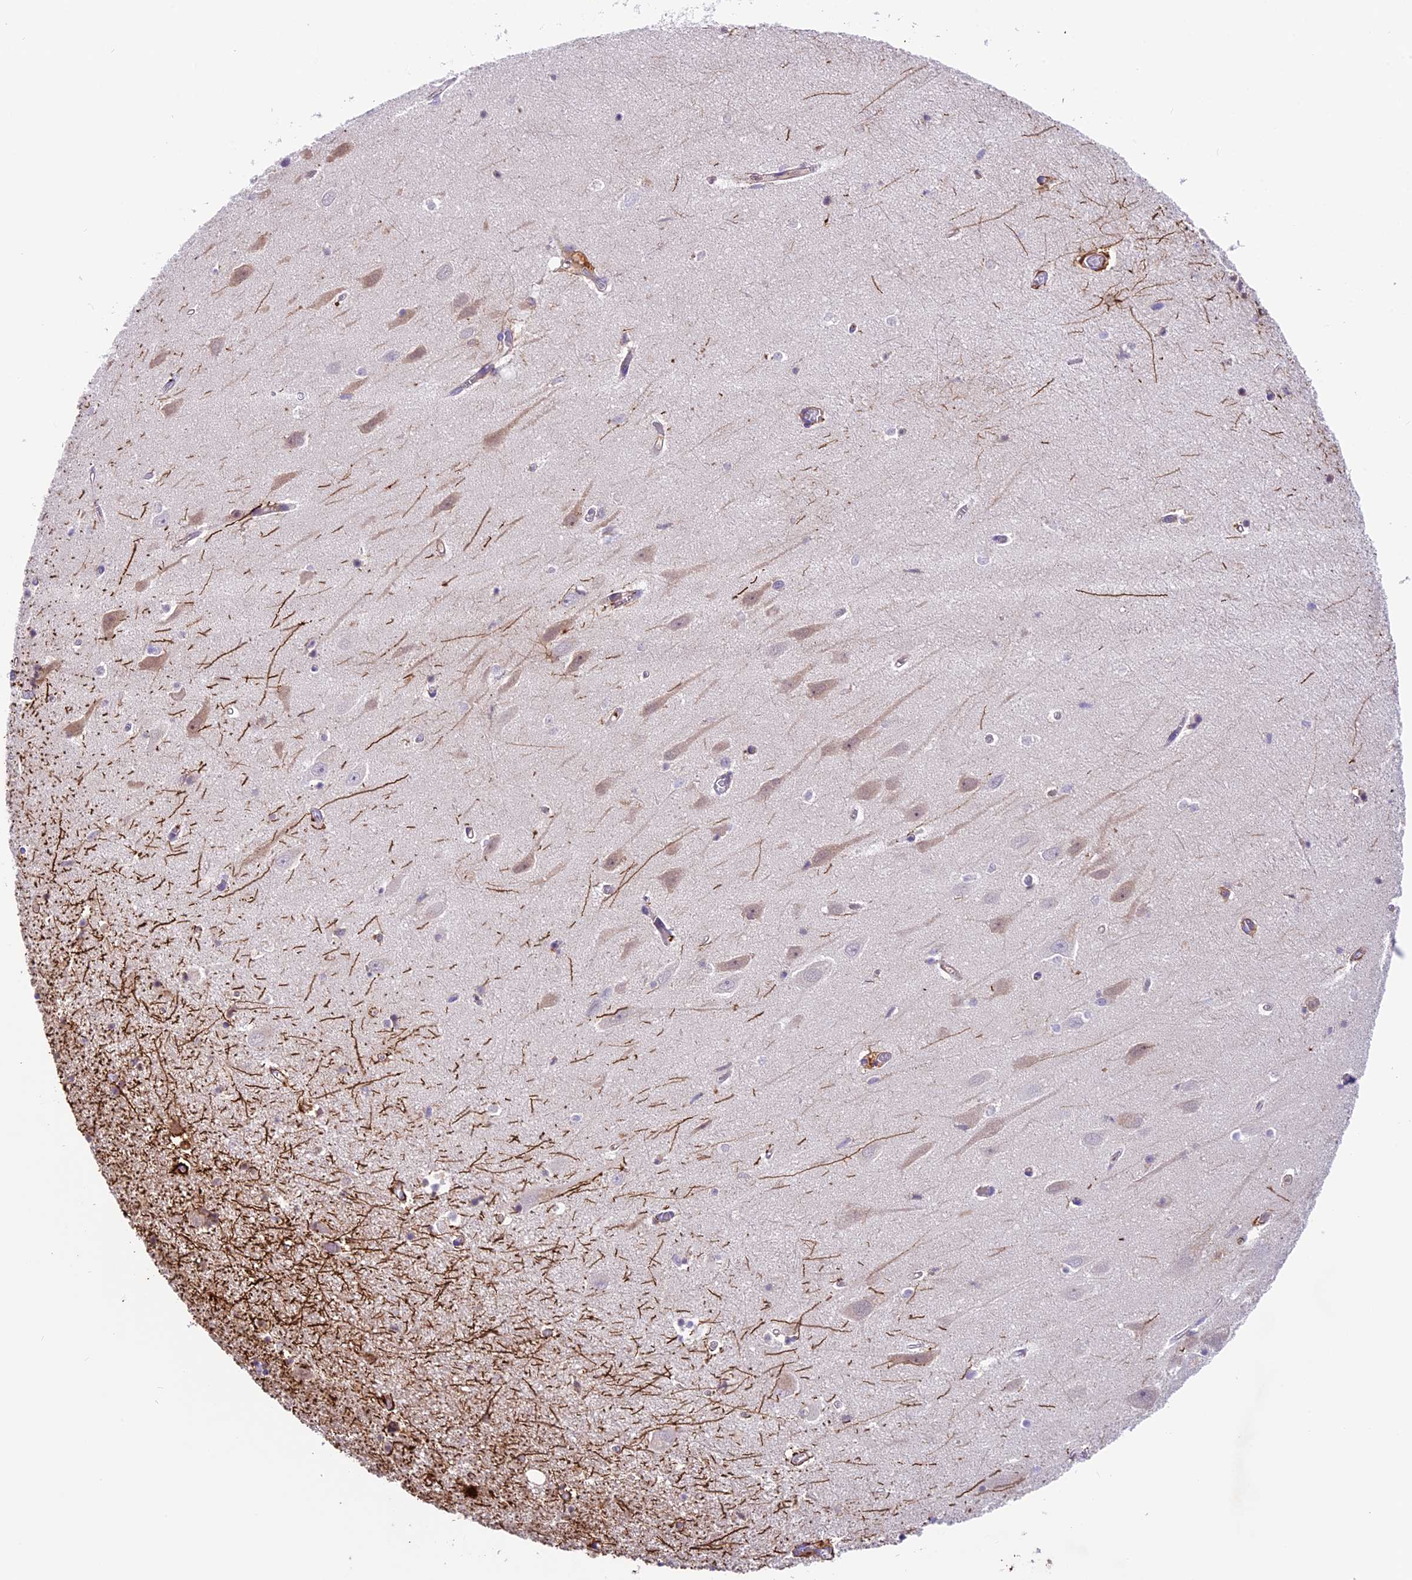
{"staining": {"intensity": "strong", "quantity": "<25%", "location": "cytoplasmic/membranous"}, "tissue": "hippocampus", "cell_type": "Glial cells", "image_type": "normal", "snomed": [{"axis": "morphology", "description": "Normal tissue, NOS"}, {"axis": "topography", "description": "Hippocampus"}], "caption": "Protein analysis of benign hippocampus reveals strong cytoplasmic/membranous positivity in about <25% of glial cells.", "gene": "TBC1D1", "patient": {"sex": "female", "age": 64}}